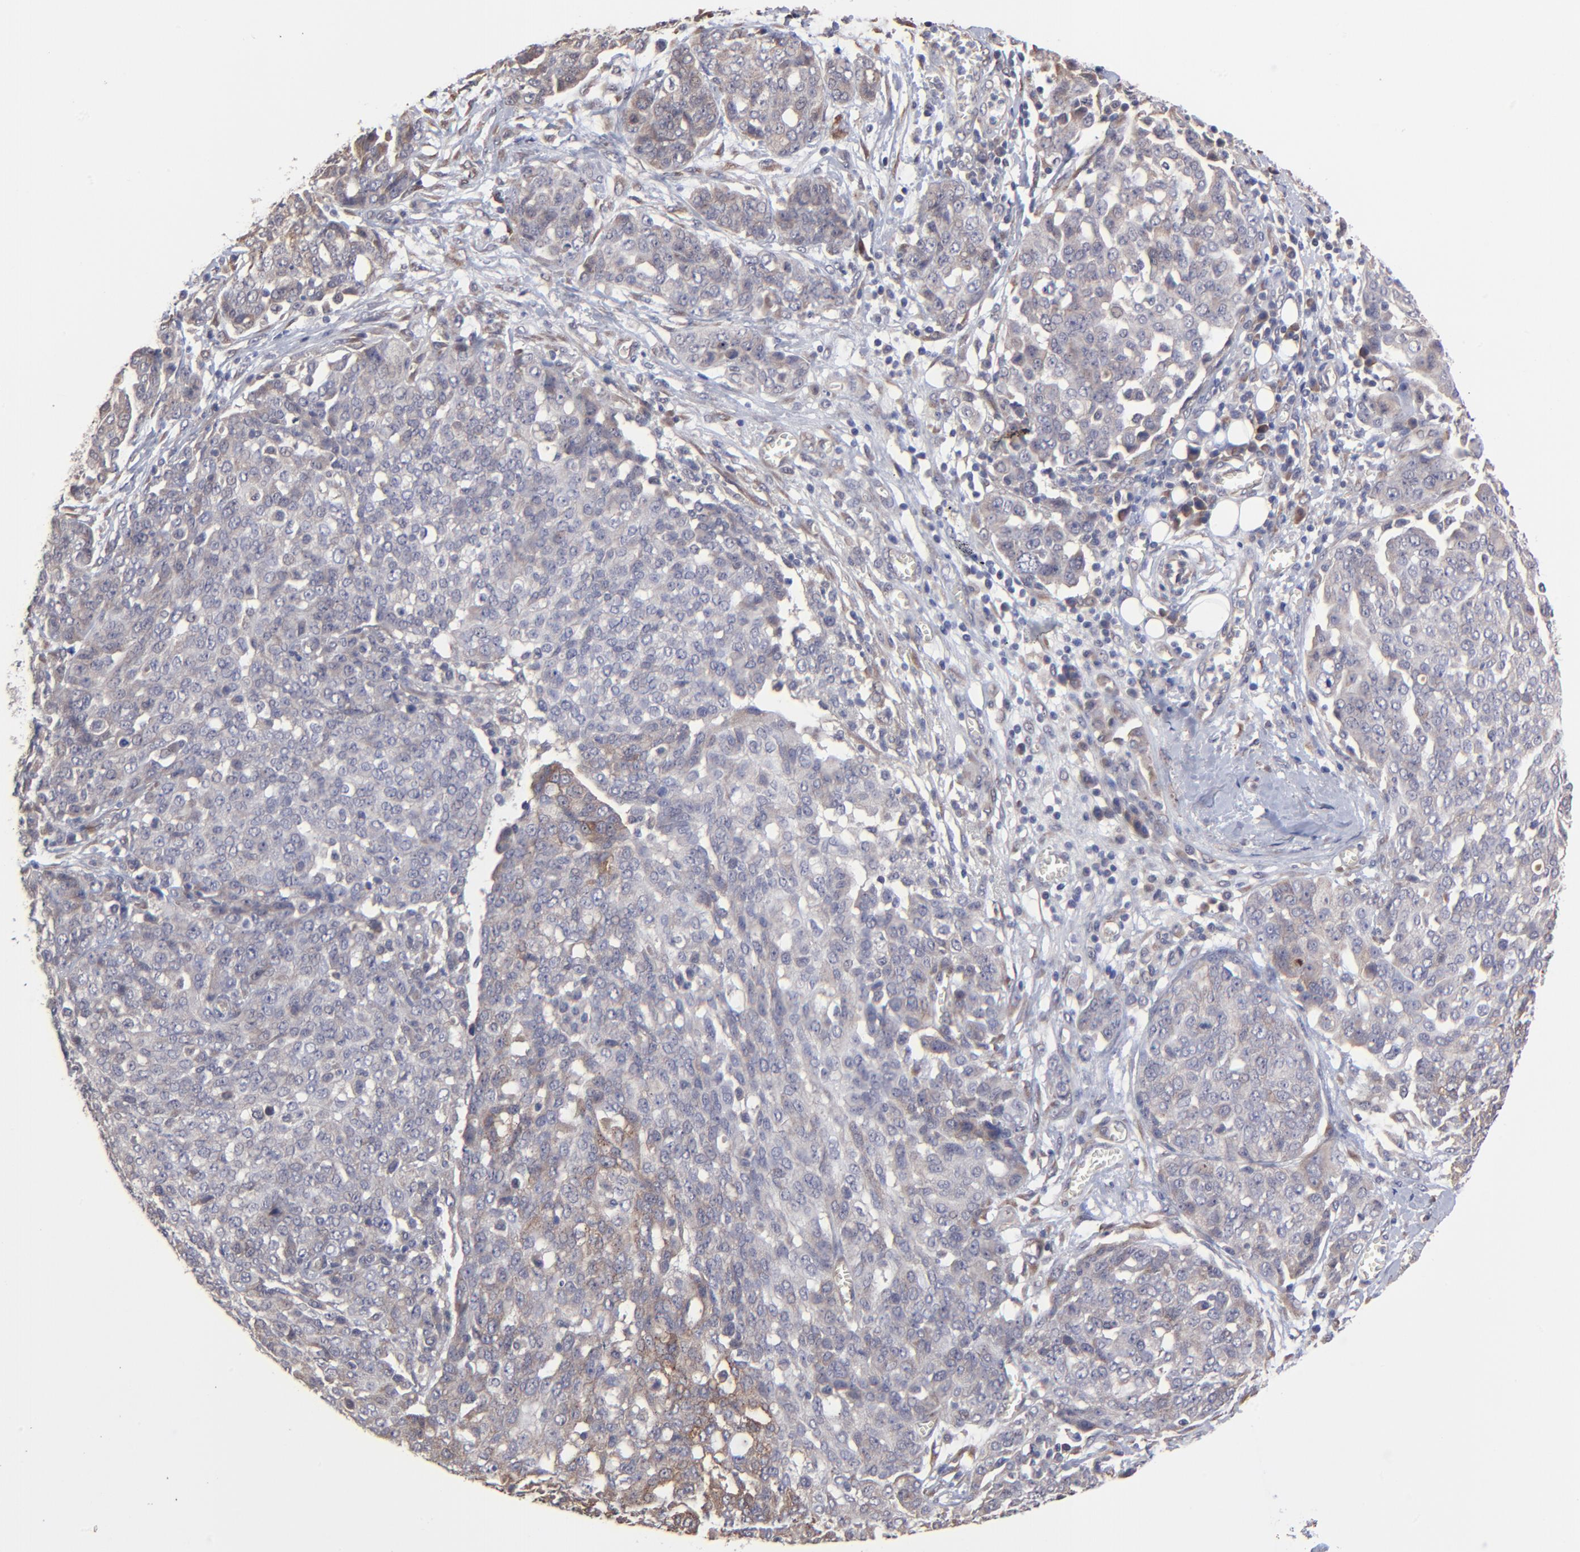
{"staining": {"intensity": "moderate", "quantity": "25%-75%", "location": "cytoplasmic/membranous"}, "tissue": "ovarian cancer", "cell_type": "Tumor cells", "image_type": "cancer", "snomed": [{"axis": "morphology", "description": "Cystadenocarcinoma, serous, NOS"}, {"axis": "topography", "description": "Soft tissue"}, {"axis": "topography", "description": "Ovary"}], "caption": "Ovarian cancer stained for a protein (brown) demonstrates moderate cytoplasmic/membranous positive positivity in approximately 25%-75% of tumor cells.", "gene": "CHL1", "patient": {"sex": "female", "age": 57}}